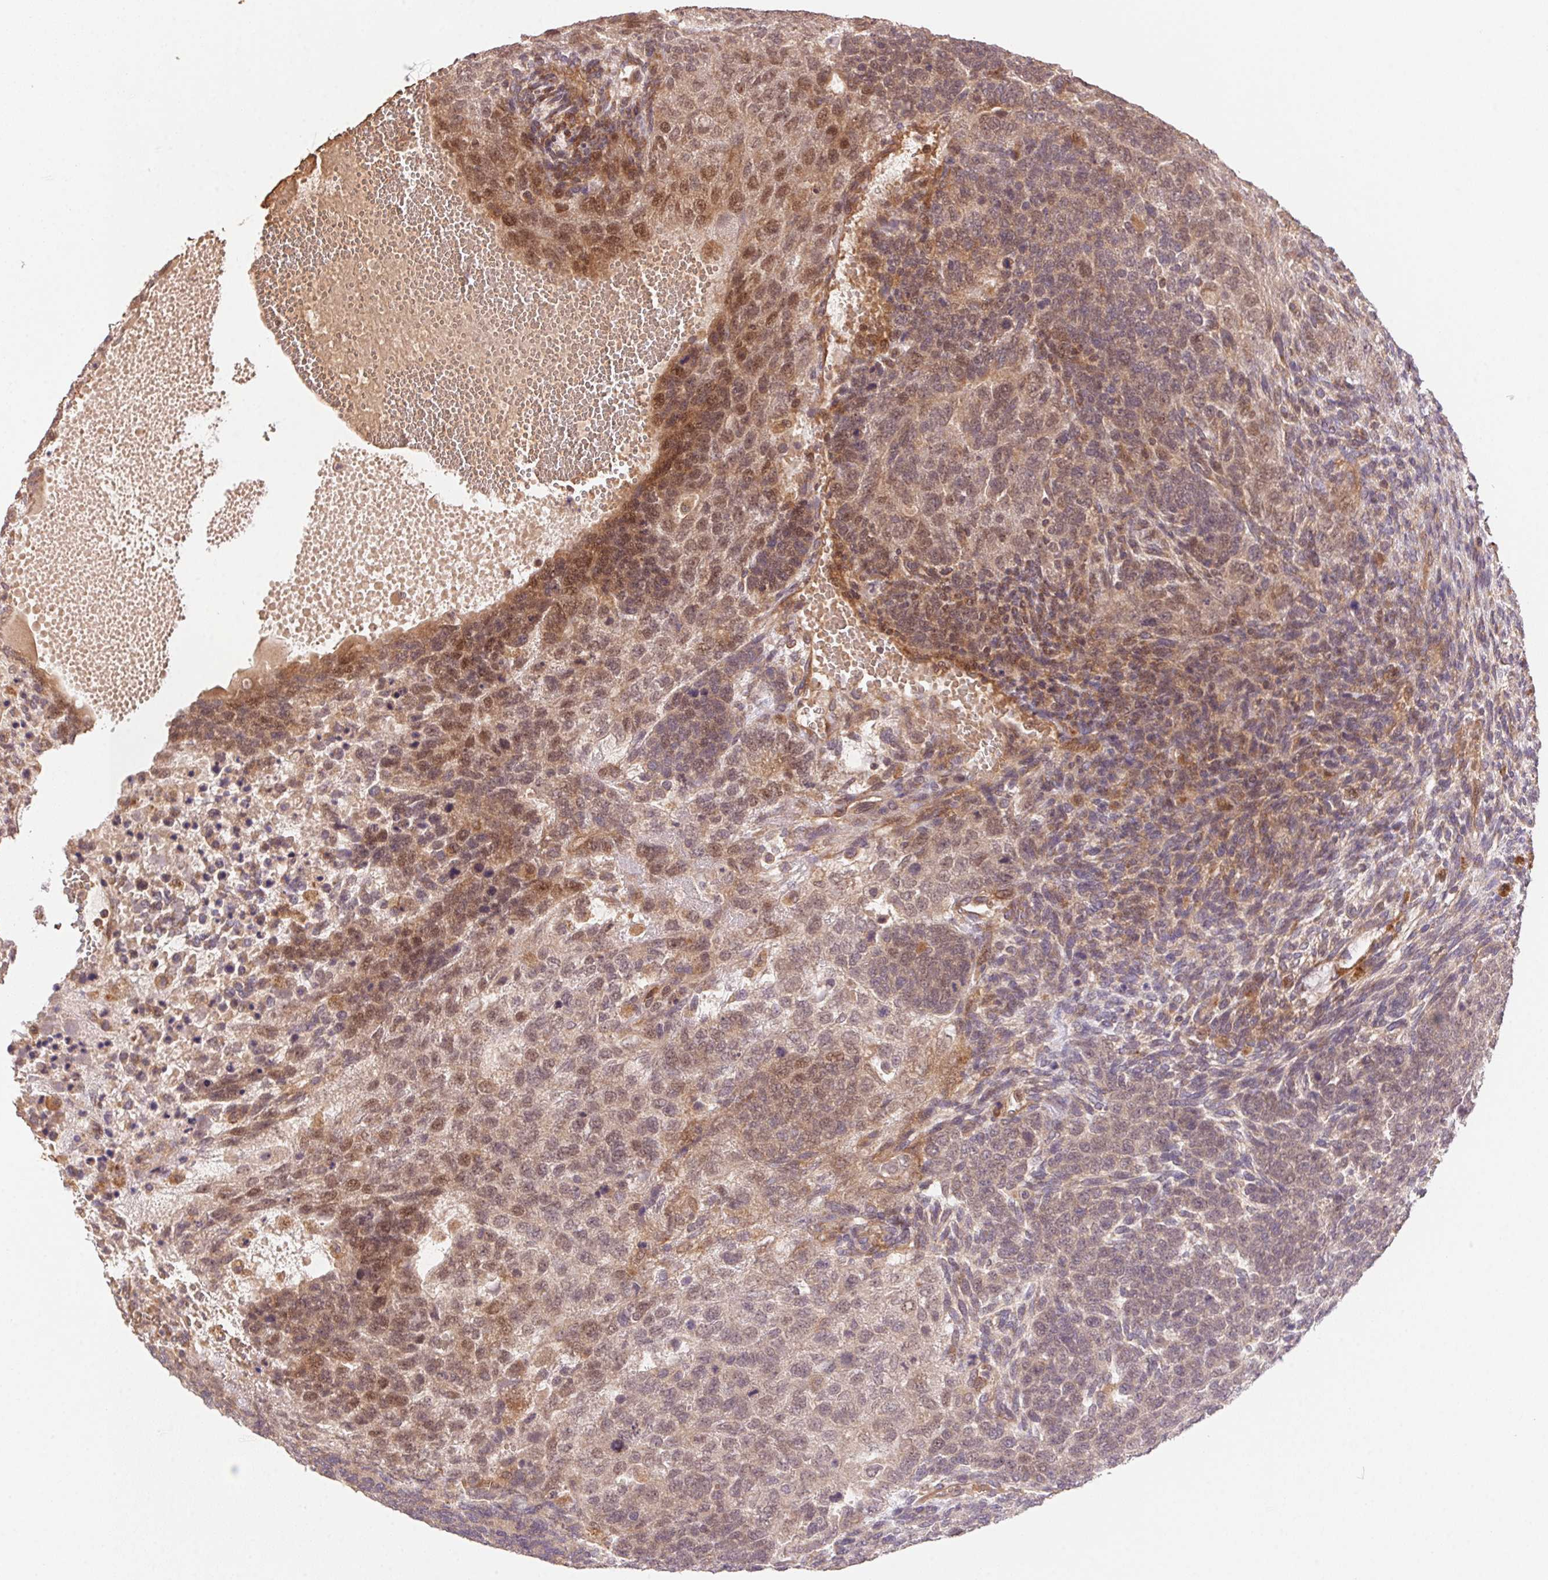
{"staining": {"intensity": "moderate", "quantity": "25%-75%", "location": "cytoplasmic/membranous"}, "tissue": "testis cancer", "cell_type": "Tumor cells", "image_type": "cancer", "snomed": [{"axis": "morphology", "description": "Normal tissue, NOS"}, {"axis": "morphology", "description": "Carcinoma, Embryonal, NOS"}, {"axis": "topography", "description": "Testis"}, {"axis": "topography", "description": "Epididymis"}], "caption": "Tumor cells exhibit medium levels of moderate cytoplasmic/membranous positivity in about 25%-75% of cells in embryonal carcinoma (testis). (Brightfield microscopy of DAB IHC at high magnification).", "gene": "USE1", "patient": {"sex": "male", "age": 23}}